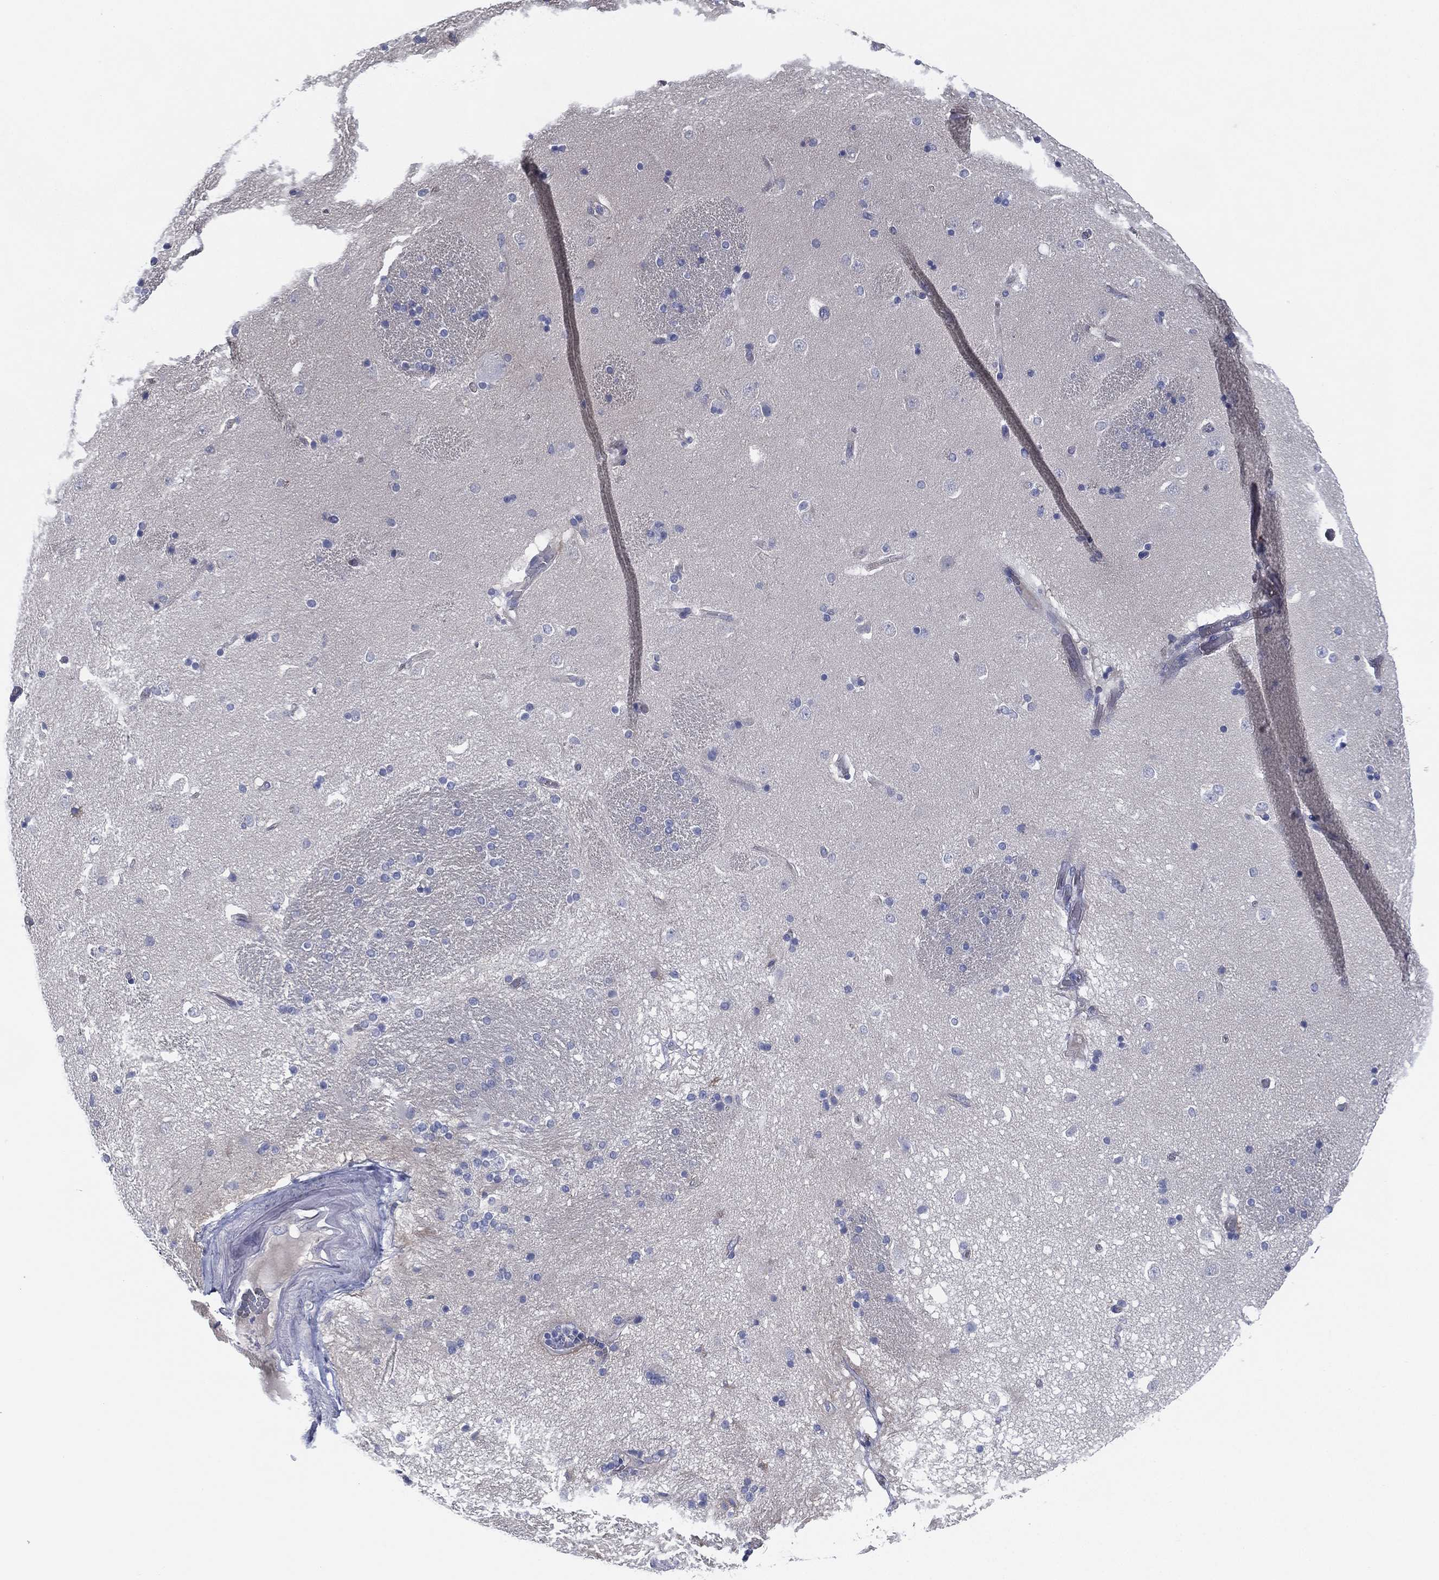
{"staining": {"intensity": "negative", "quantity": "none", "location": "none"}, "tissue": "caudate", "cell_type": "Glial cells", "image_type": "normal", "snomed": [{"axis": "morphology", "description": "Normal tissue, NOS"}, {"axis": "topography", "description": "Lateral ventricle wall"}], "caption": "Immunohistochemistry histopathology image of normal caudate stained for a protein (brown), which shows no expression in glial cells. (Immunohistochemistry (ihc), brightfield microscopy, high magnification).", "gene": "CCDC70", "patient": {"sex": "male", "age": 51}}